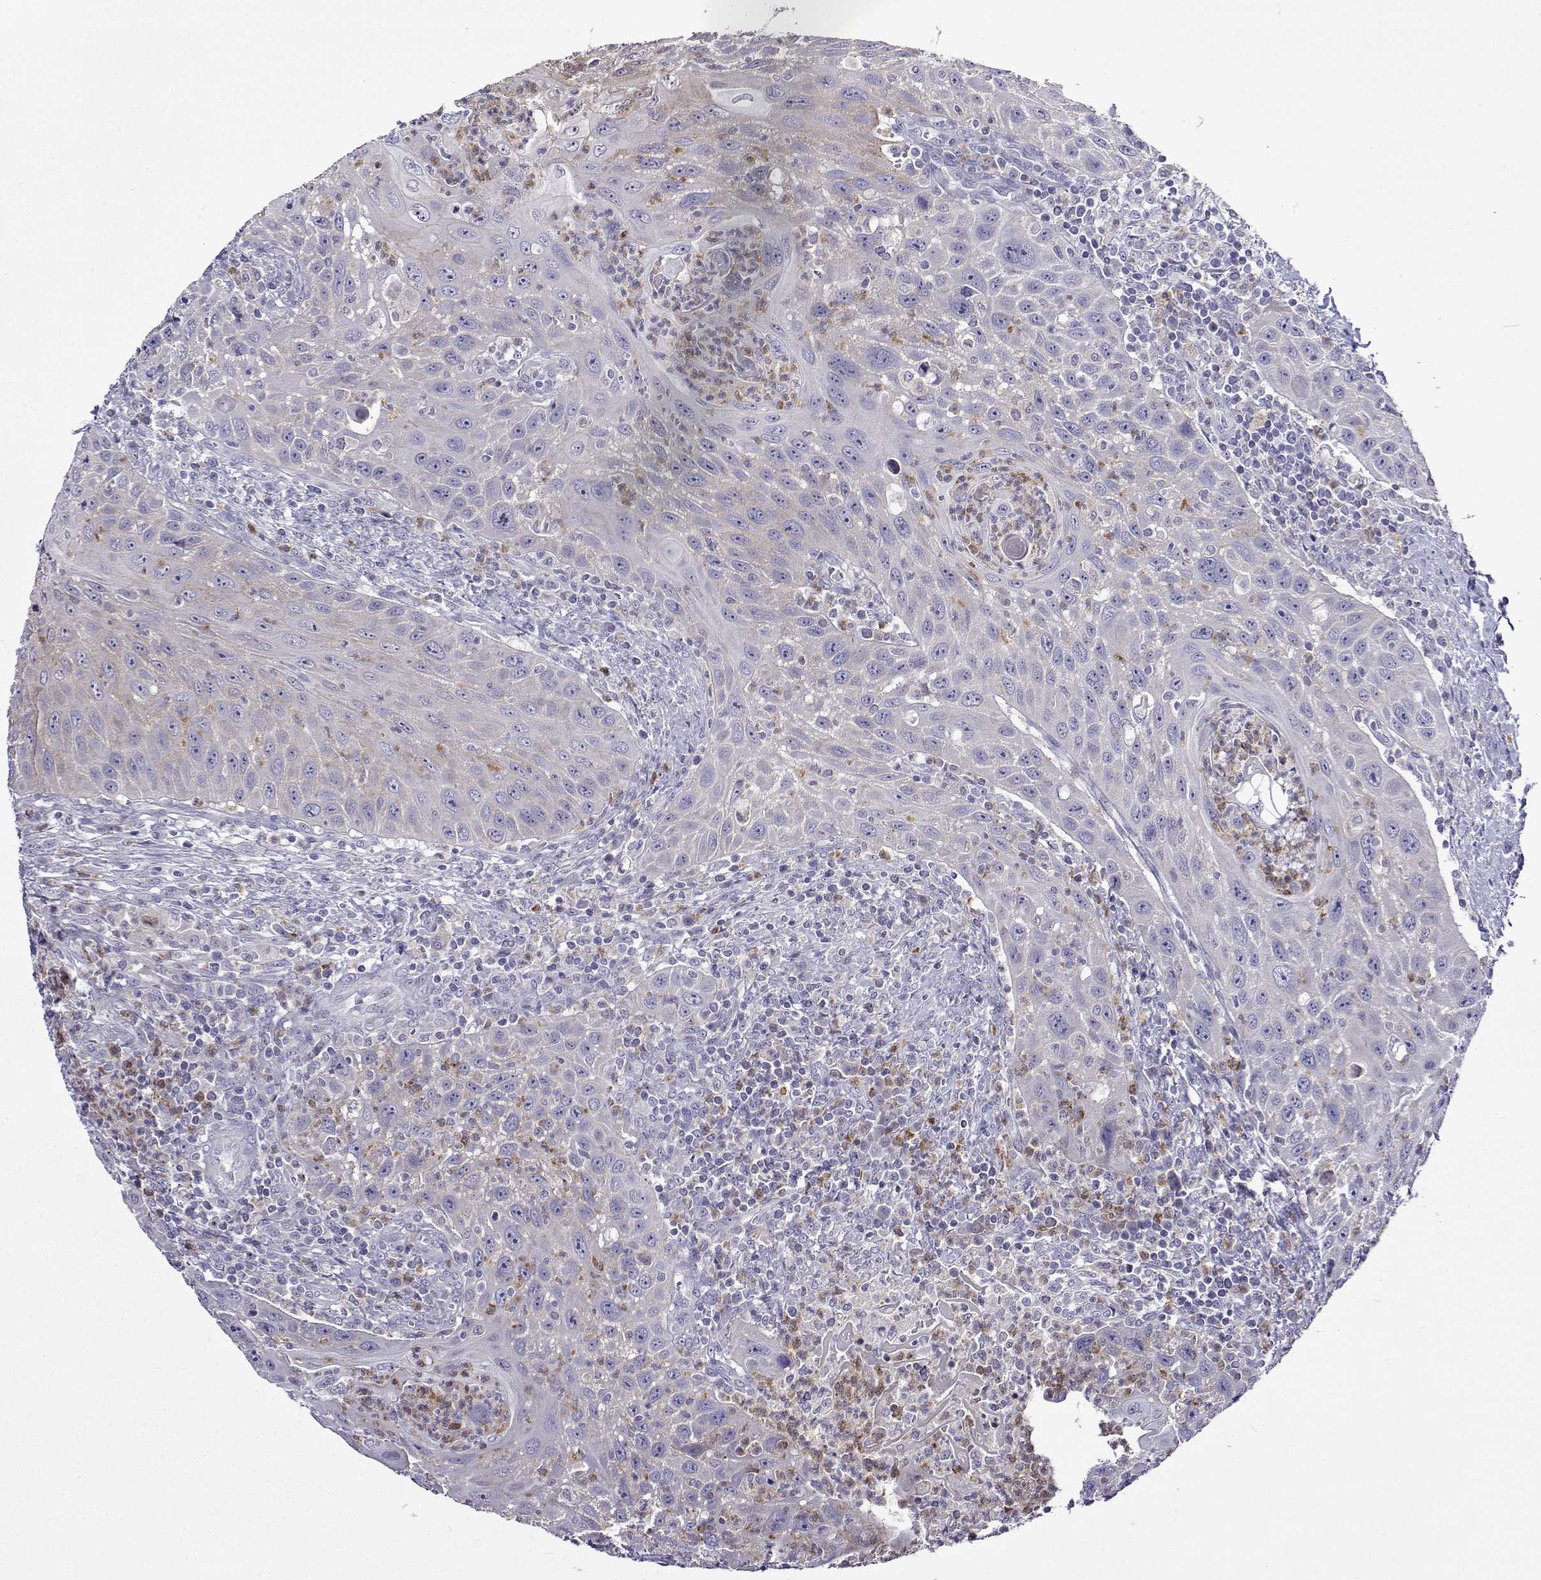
{"staining": {"intensity": "negative", "quantity": "none", "location": "none"}, "tissue": "head and neck cancer", "cell_type": "Tumor cells", "image_type": "cancer", "snomed": [{"axis": "morphology", "description": "Squamous cell carcinoma, NOS"}, {"axis": "topography", "description": "Head-Neck"}], "caption": "Immunohistochemistry of human head and neck squamous cell carcinoma demonstrates no expression in tumor cells.", "gene": "SULT2A1", "patient": {"sex": "male", "age": 69}}